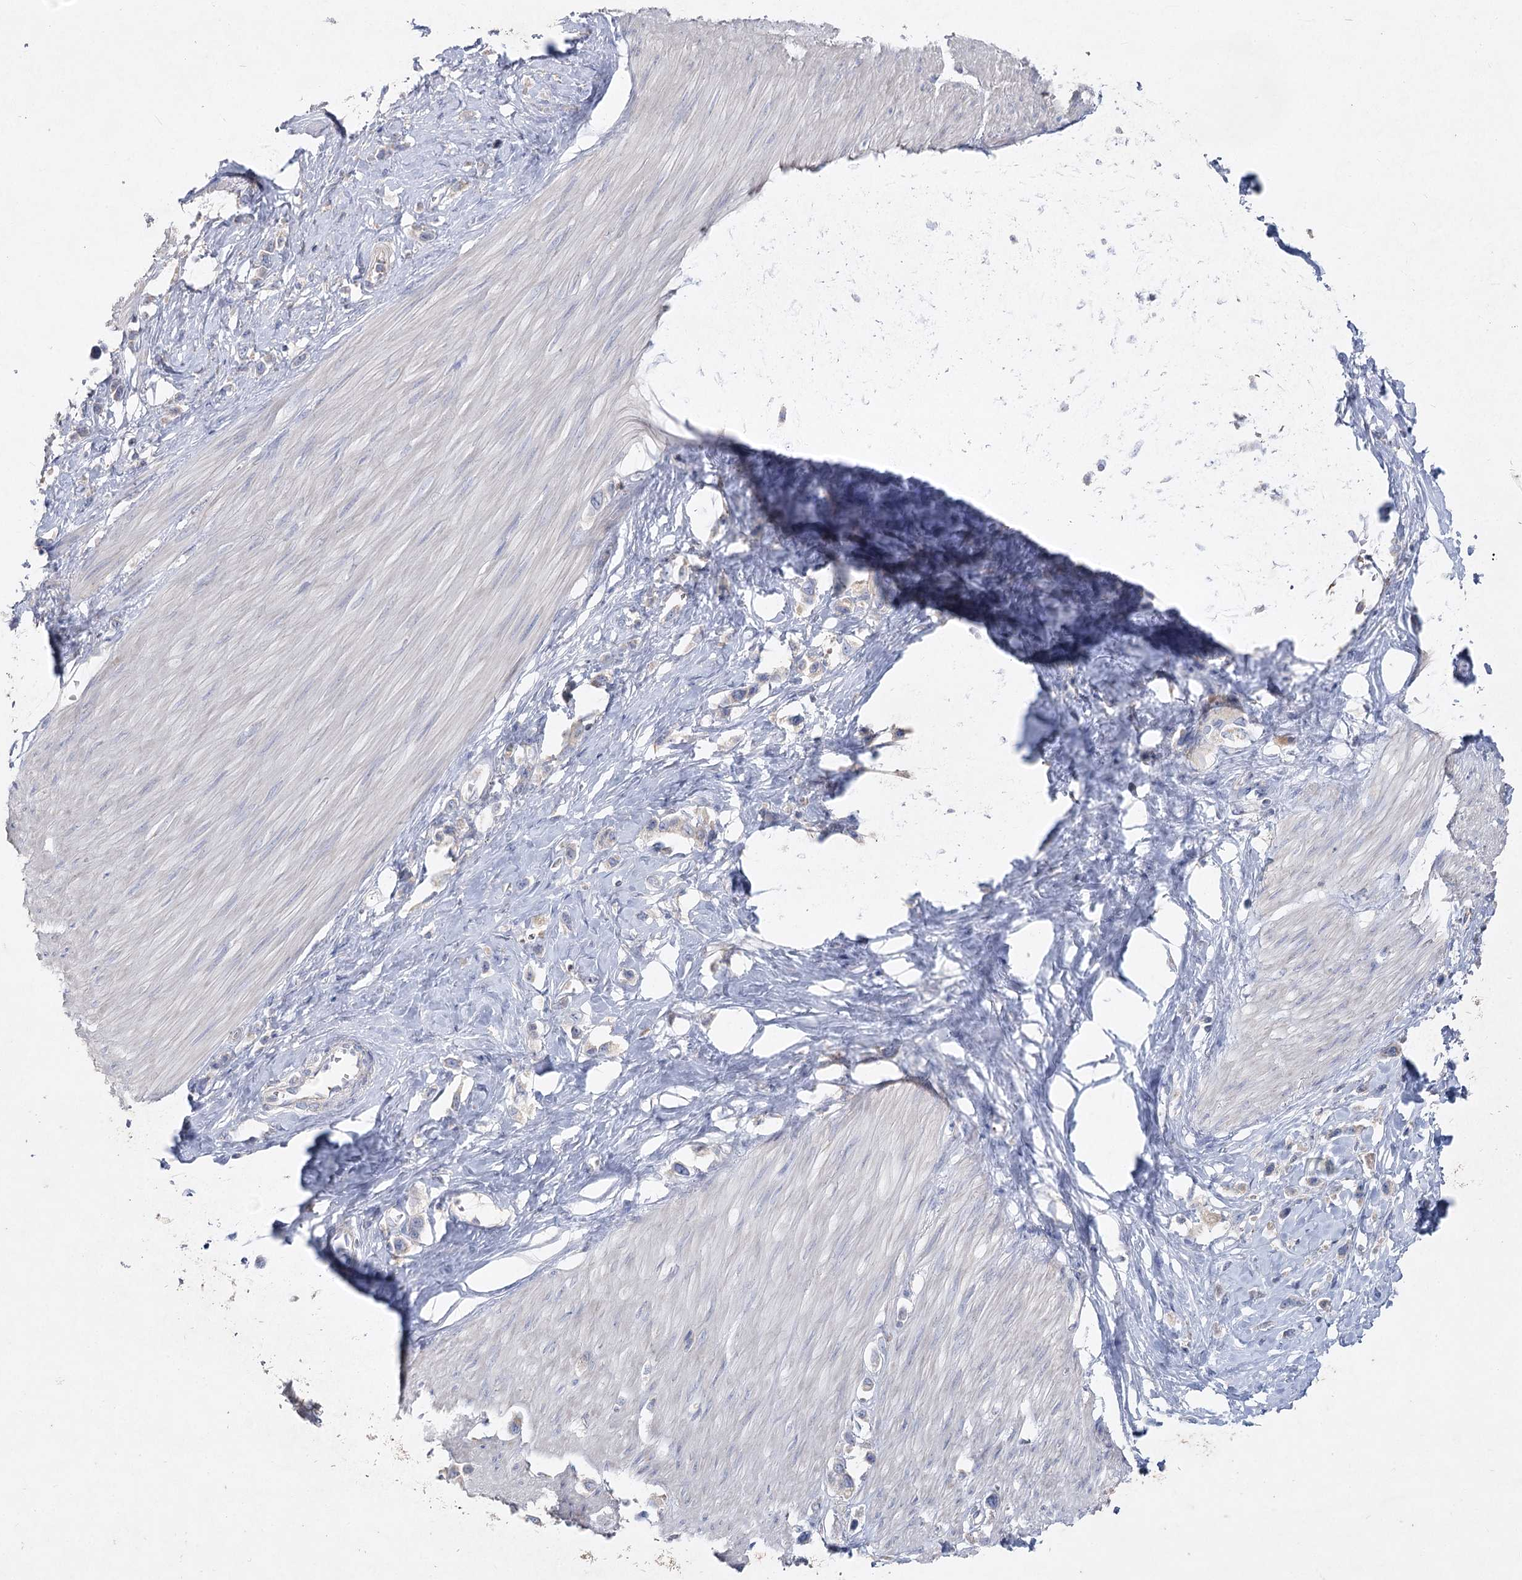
{"staining": {"intensity": "negative", "quantity": "none", "location": "none"}, "tissue": "stomach cancer", "cell_type": "Tumor cells", "image_type": "cancer", "snomed": [{"axis": "morphology", "description": "Adenocarcinoma, NOS"}, {"axis": "topography", "description": "Stomach"}], "caption": "A high-resolution micrograph shows immunohistochemistry staining of stomach adenocarcinoma, which displays no significant expression in tumor cells.", "gene": "TMEM187", "patient": {"sex": "female", "age": 65}}